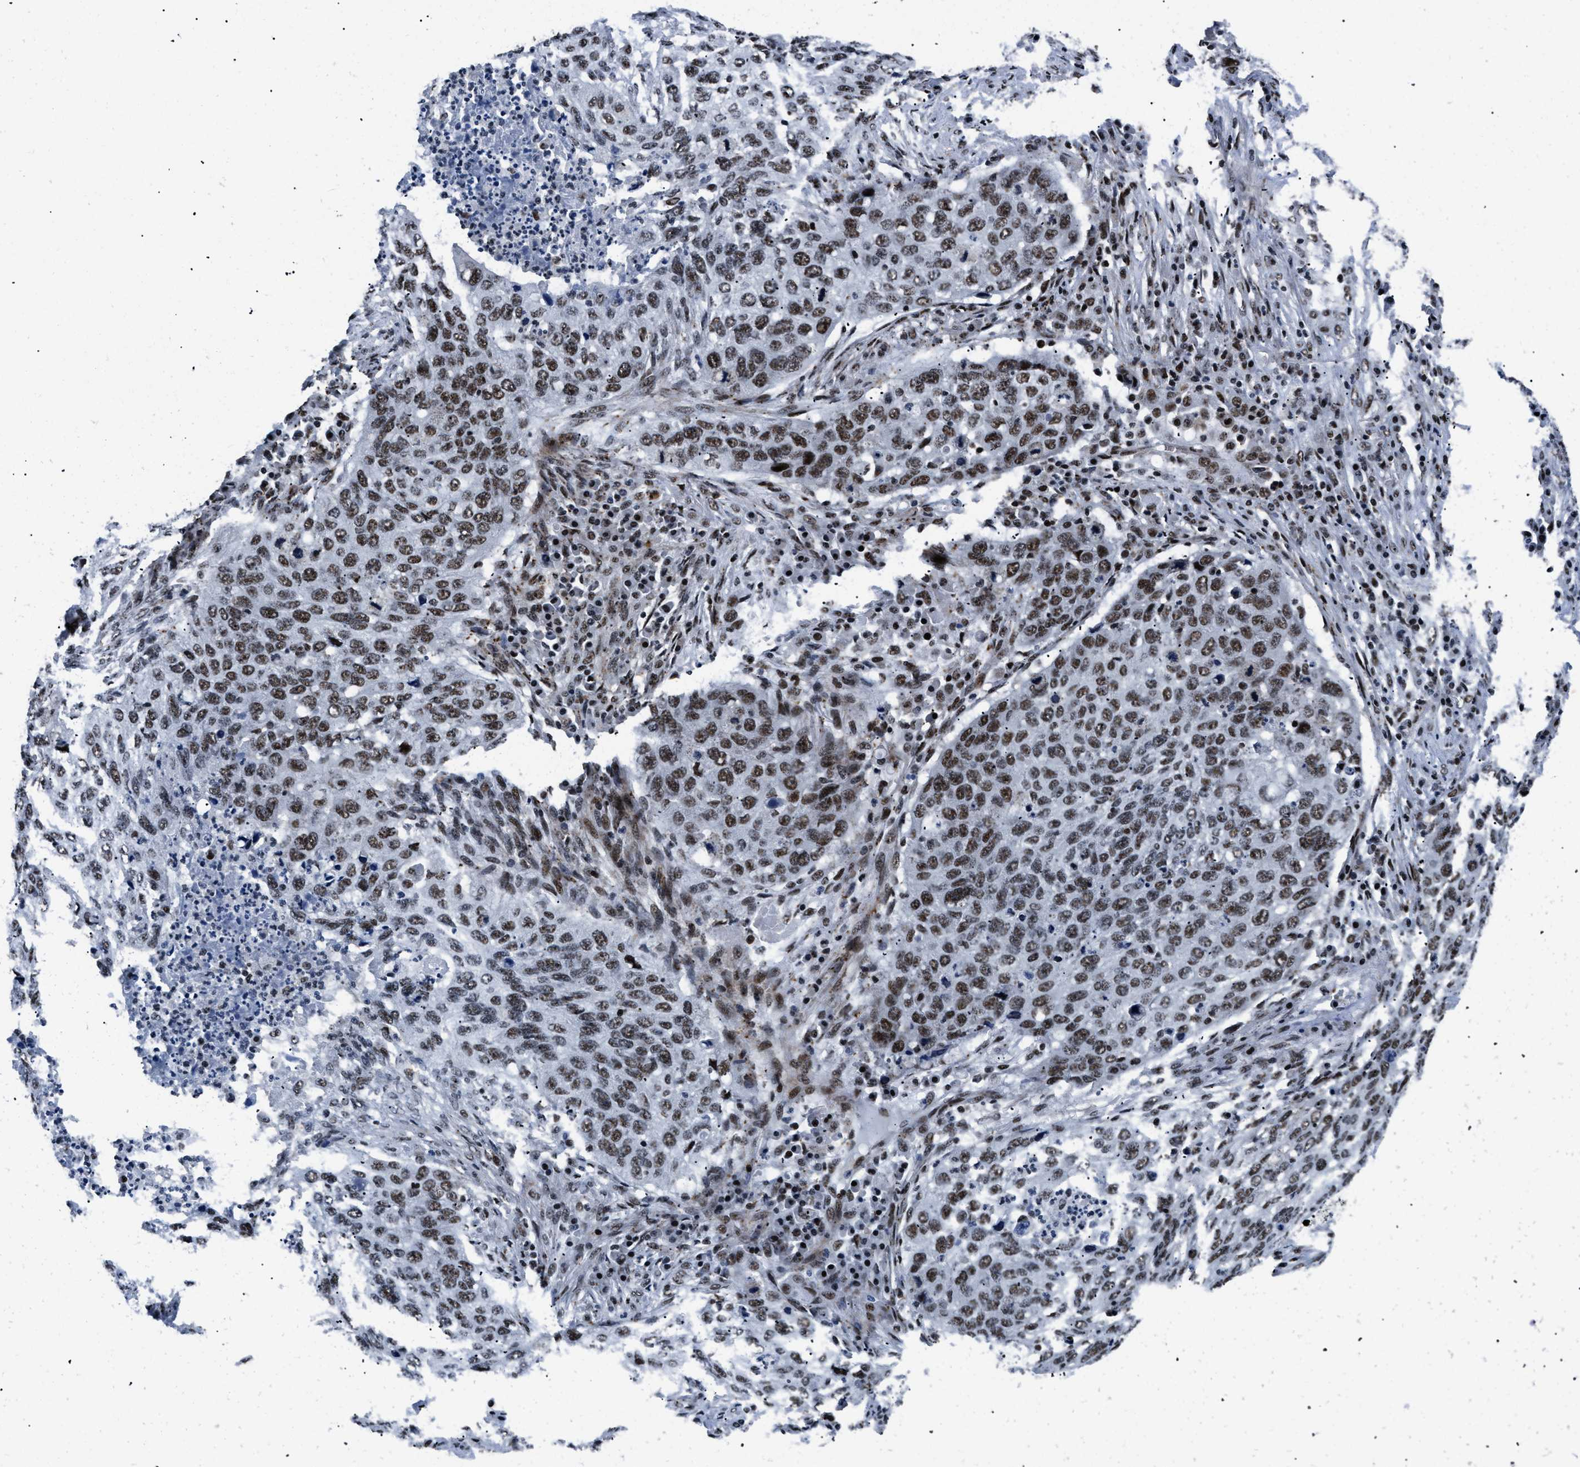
{"staining": {"intensity": "strong", "quantity": ">75%", "location": "nuclear"}, "tissue": "lung cancer", "cell_type": "Tumor cells", "image_type": "cancer", "snomed": [{"axis": "morphology", "description": "Squamous cell carcinoma, NOS"}, {"axis": "topography", "description": "Lung"}], "caption": "This photomicrograph reveals immunohistochemistry (IHC) staining of human squamous cell carcinoma (lung), with high strong nuclear expression in about >75% of tumor cells.", "gene": "SMARCB1", "patient": {"sex": "female", "age": 63}}